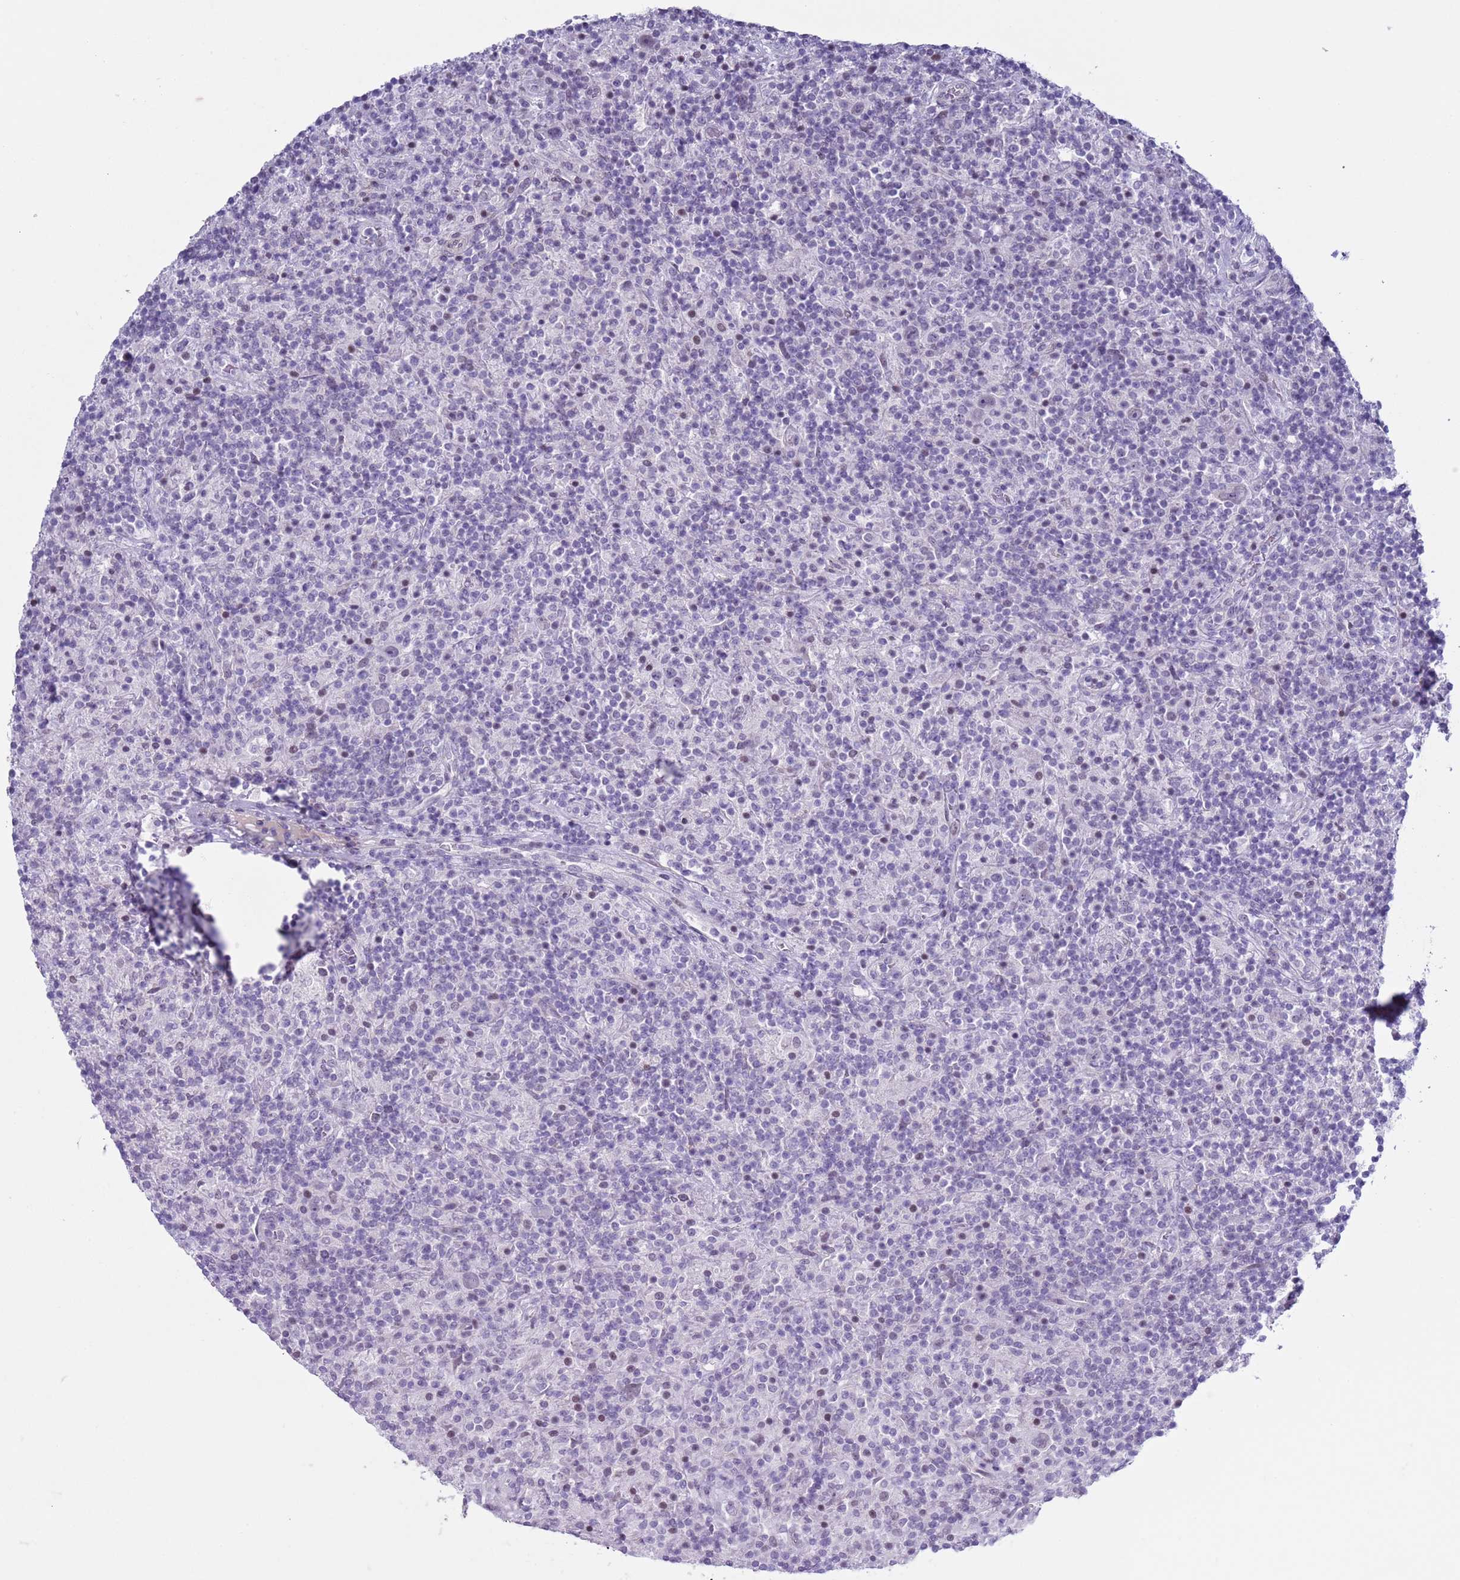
{"staining": {"intensity": "negative", "quantity": "none", "location": "none"}, "tissue": "lymphoma", "cell_type": "Tumor cells", "image_type": "cancer", "snomed": [{"axis": "morphology", "description": "Hodgkin's disease, NOS"}, {"axis": "topography", "description": "Lymph node"}], "caption": "Lymphoma stained for a protein using IHC displays no expression tumor cells.", "gene": "NPAP1", "patient": {"sex": "male", "age": 70}}